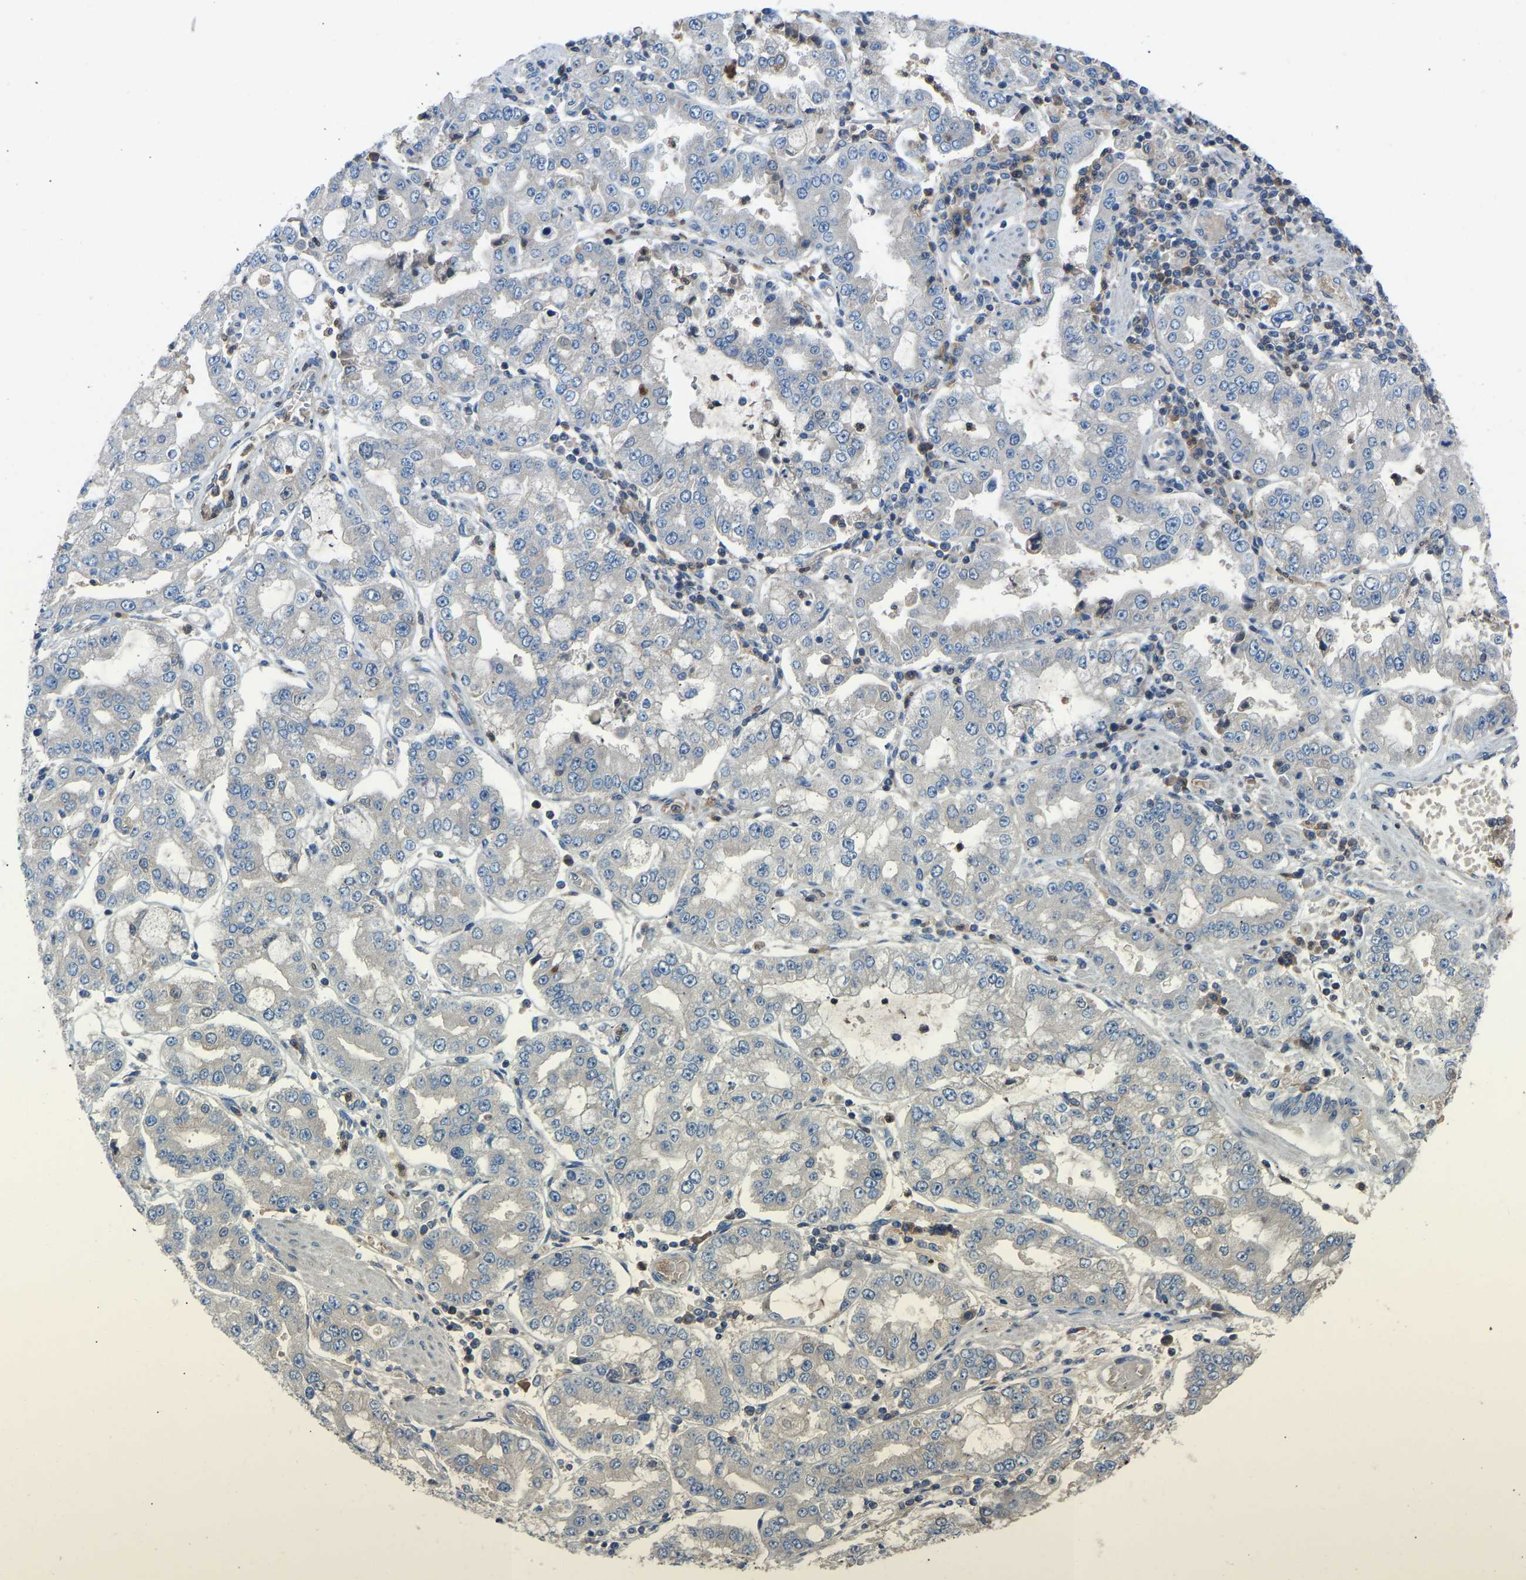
{"staining": {"intensity": "negative", "quantity": "none", "location": "none"}, "tissue": "stomach cancer", "cell_type": "Tumor cells", "image_type": "cancer", "snomed": [{"axis": "morphology", "description": "Adenocarcinoma, NOS"}, {"axis": "topography", "description": "Stomach"}], "caption": "Adenocarcinoma (stomach) stained for a protein using immunohistochemistry exhibits no staining tumor cells.", "gene": "GRK6", "patient": {"sex": "male", "age": 76}}